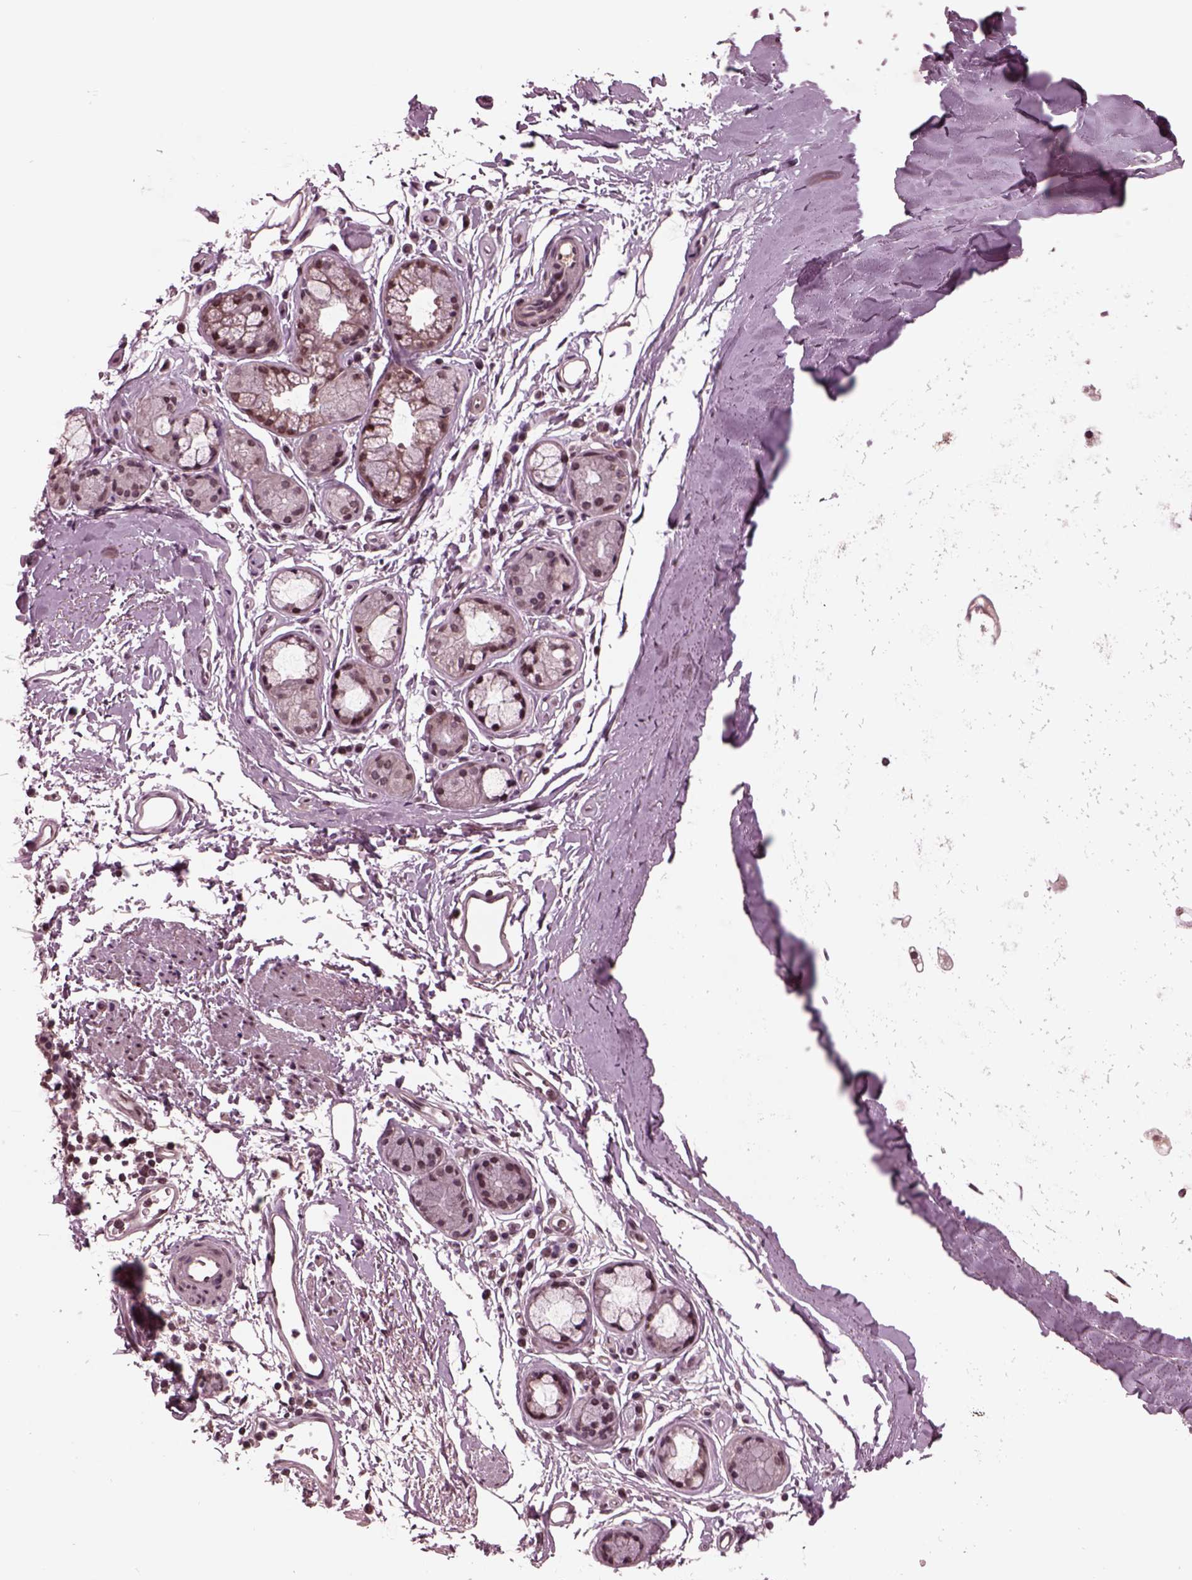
{"staining": {"intensity": "negative", "quantity": "none", "location": "none"}, "tissue": "adipose tissue", "cell_type": "Adipocytes", "image_type": "normal", "snomed": [{"axis": "morphology", "description": "Normal tissue, NOS"}, {"axis": "topography", "description": "Lymph node"}, {"axis": "topography", "description": "Bronchus"}], "caption": "DAB immunohistochemical staining of unremarkable human adipose tissue shows no significant positivity in adipocytes. Brightfield microscopy of IHC stained with DAB (brown) and hematoxylin (blue), captured at high magnification.", "gene": "NAP1L5", "patient": {"sex": "female", "age": 70}}